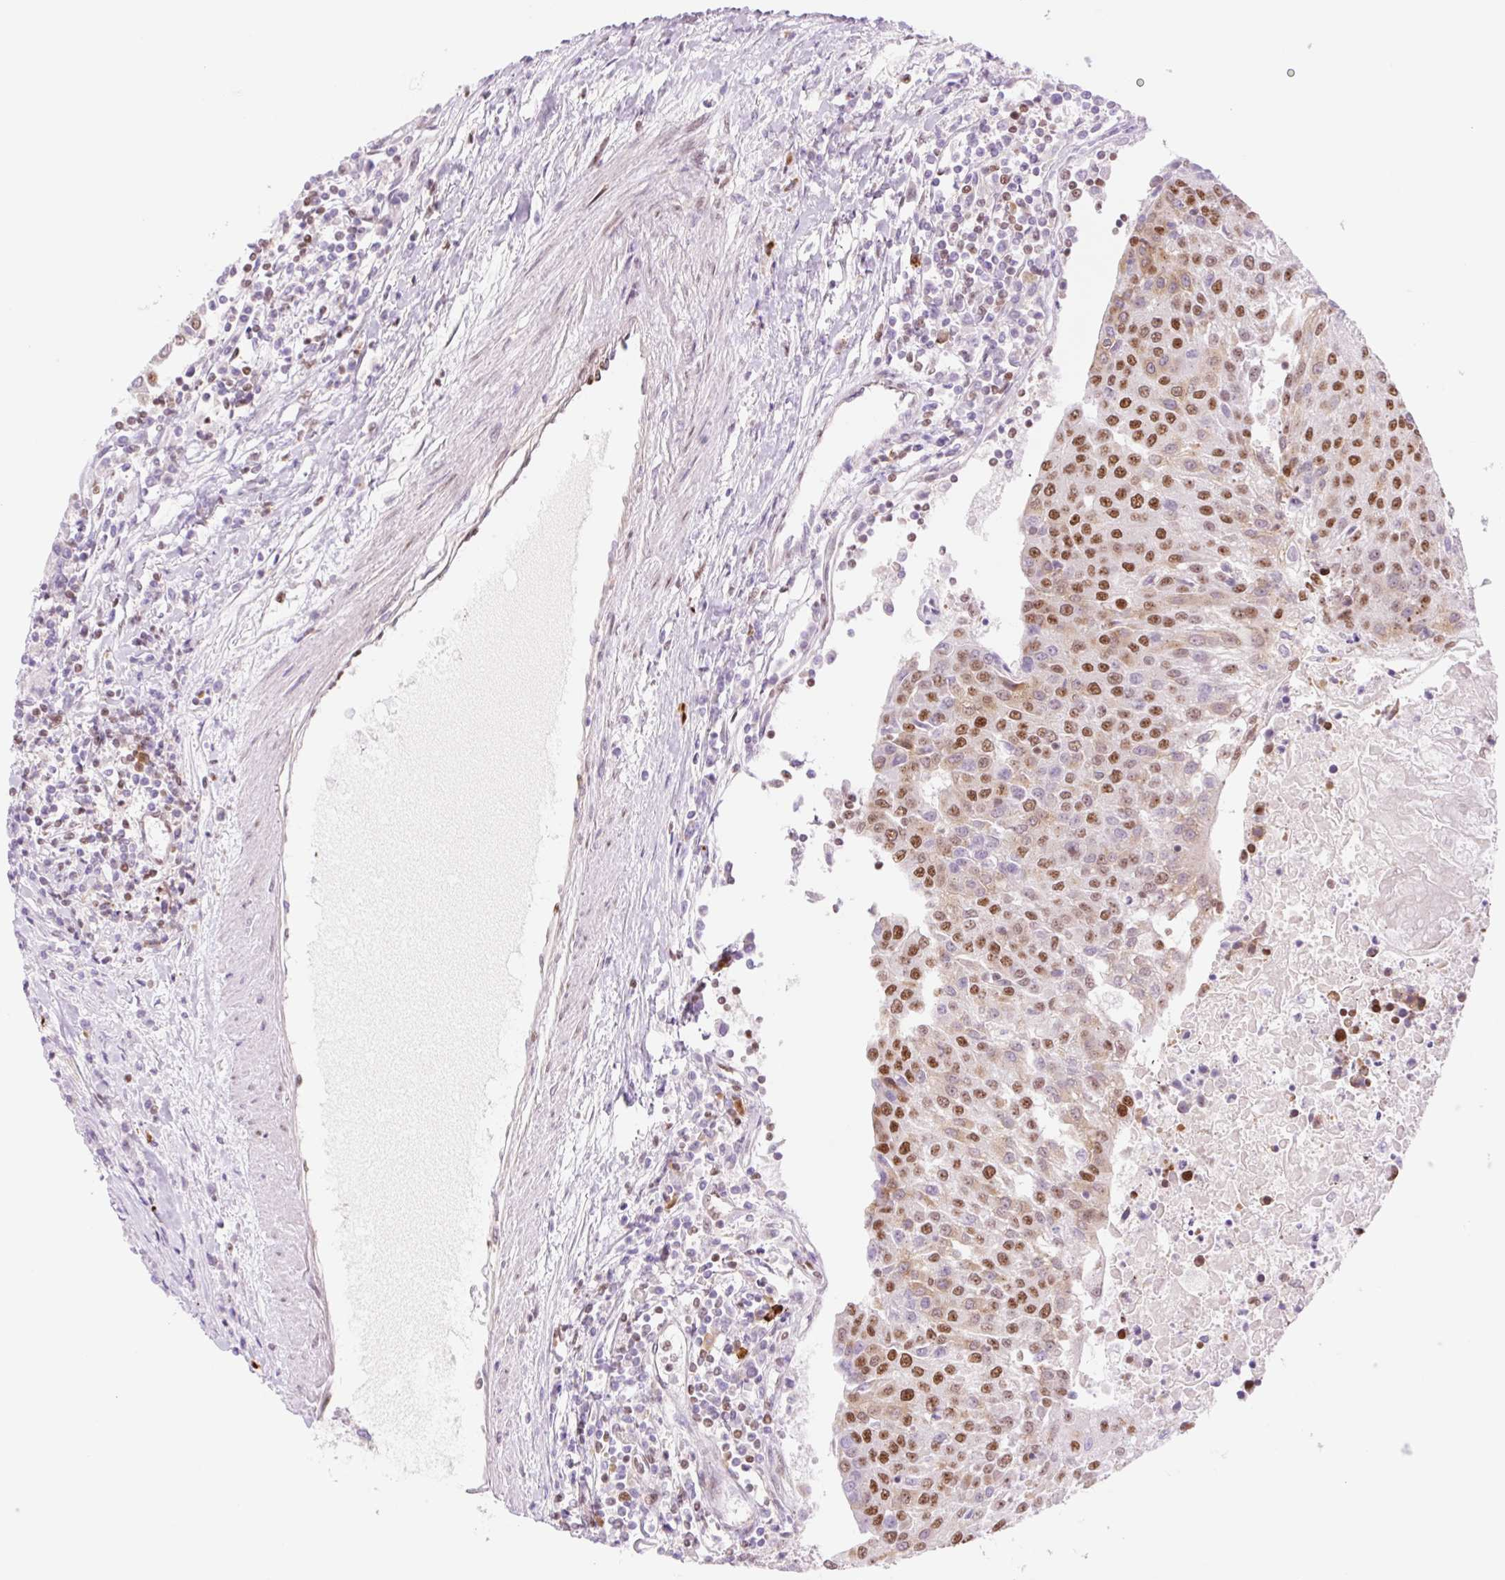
{"staining": {"intensity": "moderate", "quantity": "25%-75%", "location": "cytoplasmic/membranous,nuclear"}, "tissue": "urothelial cancer", "cell_type": "Tumor cells", "image_type": "cancer", "snomed": [{"axis": "morphology", "description": "Urothelial carcinoma, High grade"}, {"axis": "topography", "description": "Urinary bladder"}], "caption": "High-grade urothelial carcinoma stained with DAB (3,3'-diaminobenzidine) immunohistochemistry displays medium levels of moderate cytoplasmic/membranous and nuclear staining in about 25%-75% of tumor cells.", "gene": "PRDM11", "patient": {"sex": "female", "age": 85}}